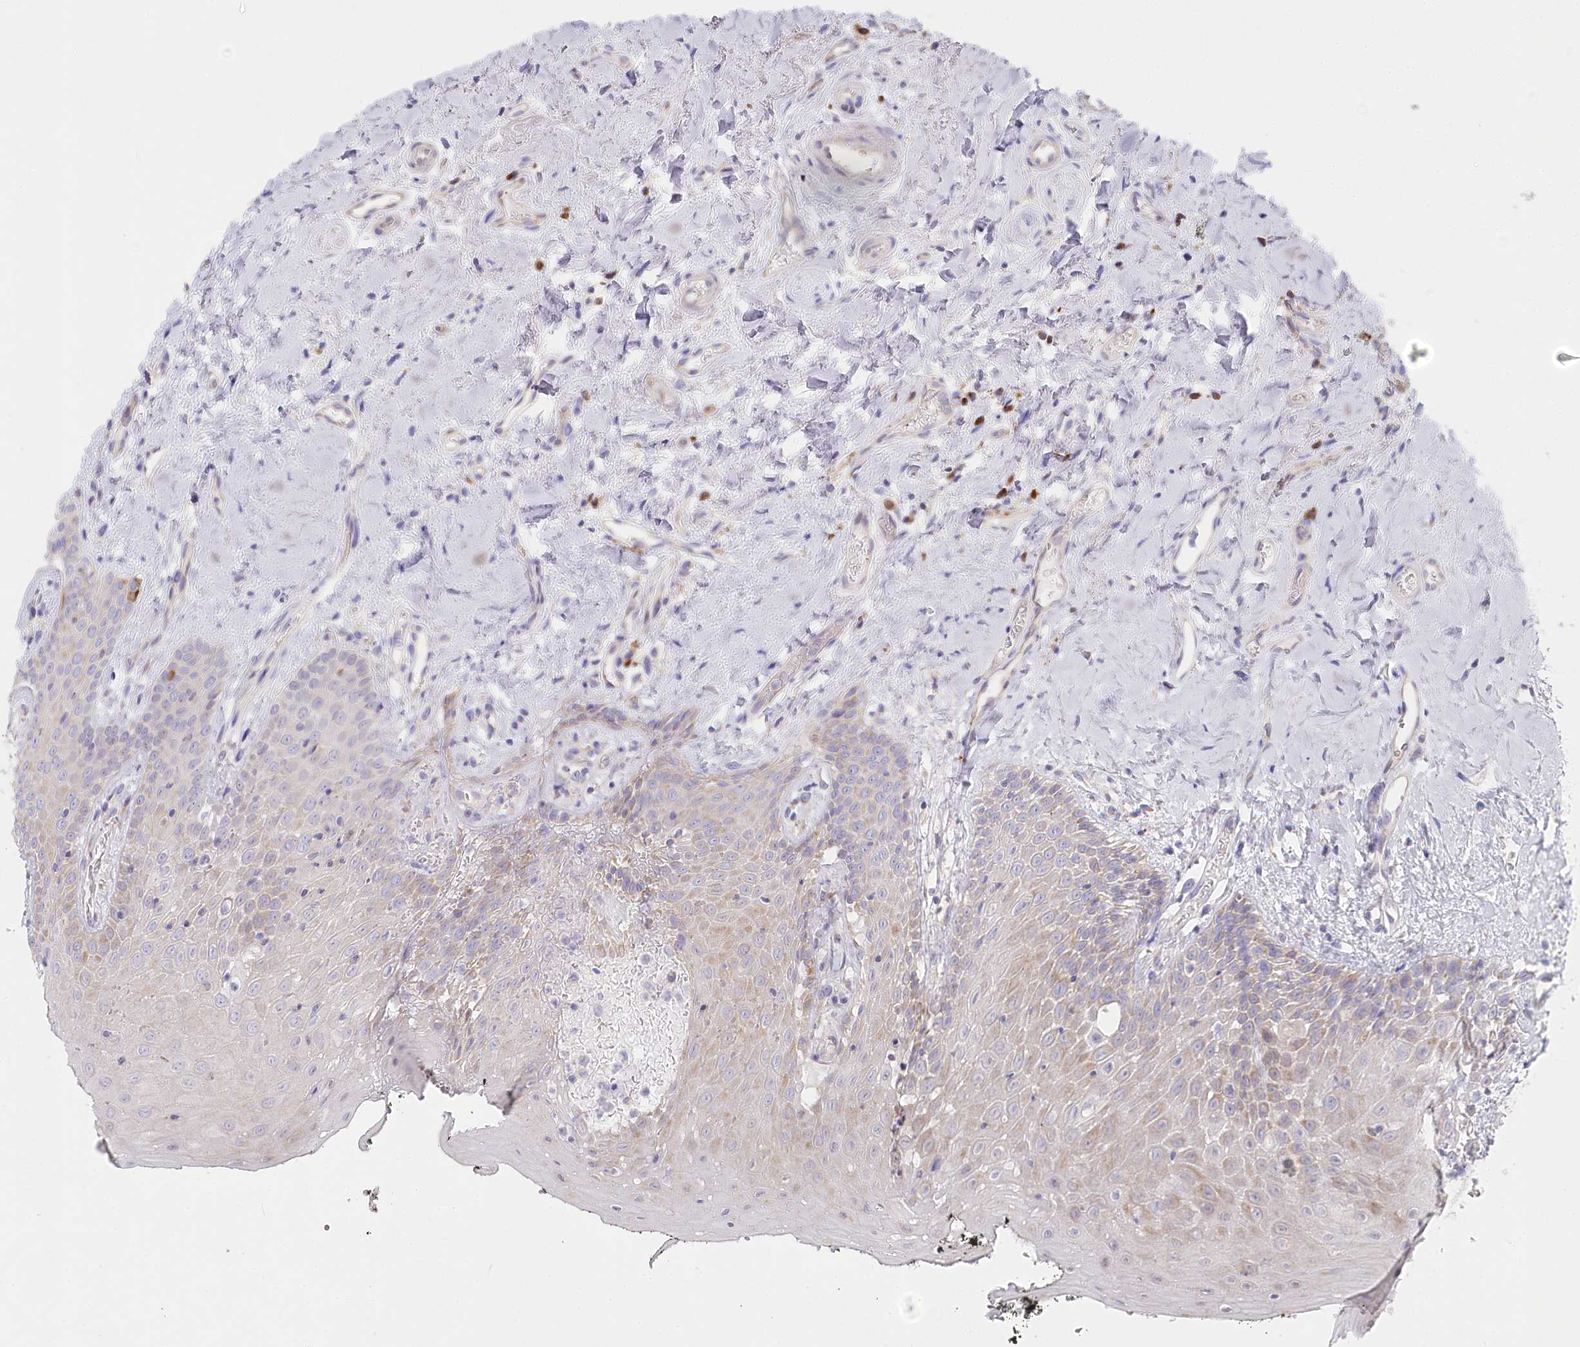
{"staining": {"intensity": "weak", "quantity": "25%-75%", "location": "cytoplasmic/membranous"}, "tissue": "oral mucosa", "cell_type": "Squamous epithelial cells", "image_type": "normal", "snomed": [{"axis": "morphology", "description": "Normal tissue, NOS"}, {"axis": "topography", "description": "Oral tissue"}], "caption": "Human oral mucosa stained with a brown dye reveals weak cytoplasmic/membranous positive expression in about 25%-75% of squamous epithelial cells.", "gene": "POGLUT1", "patient": {"sex": "male", "age": 74}}